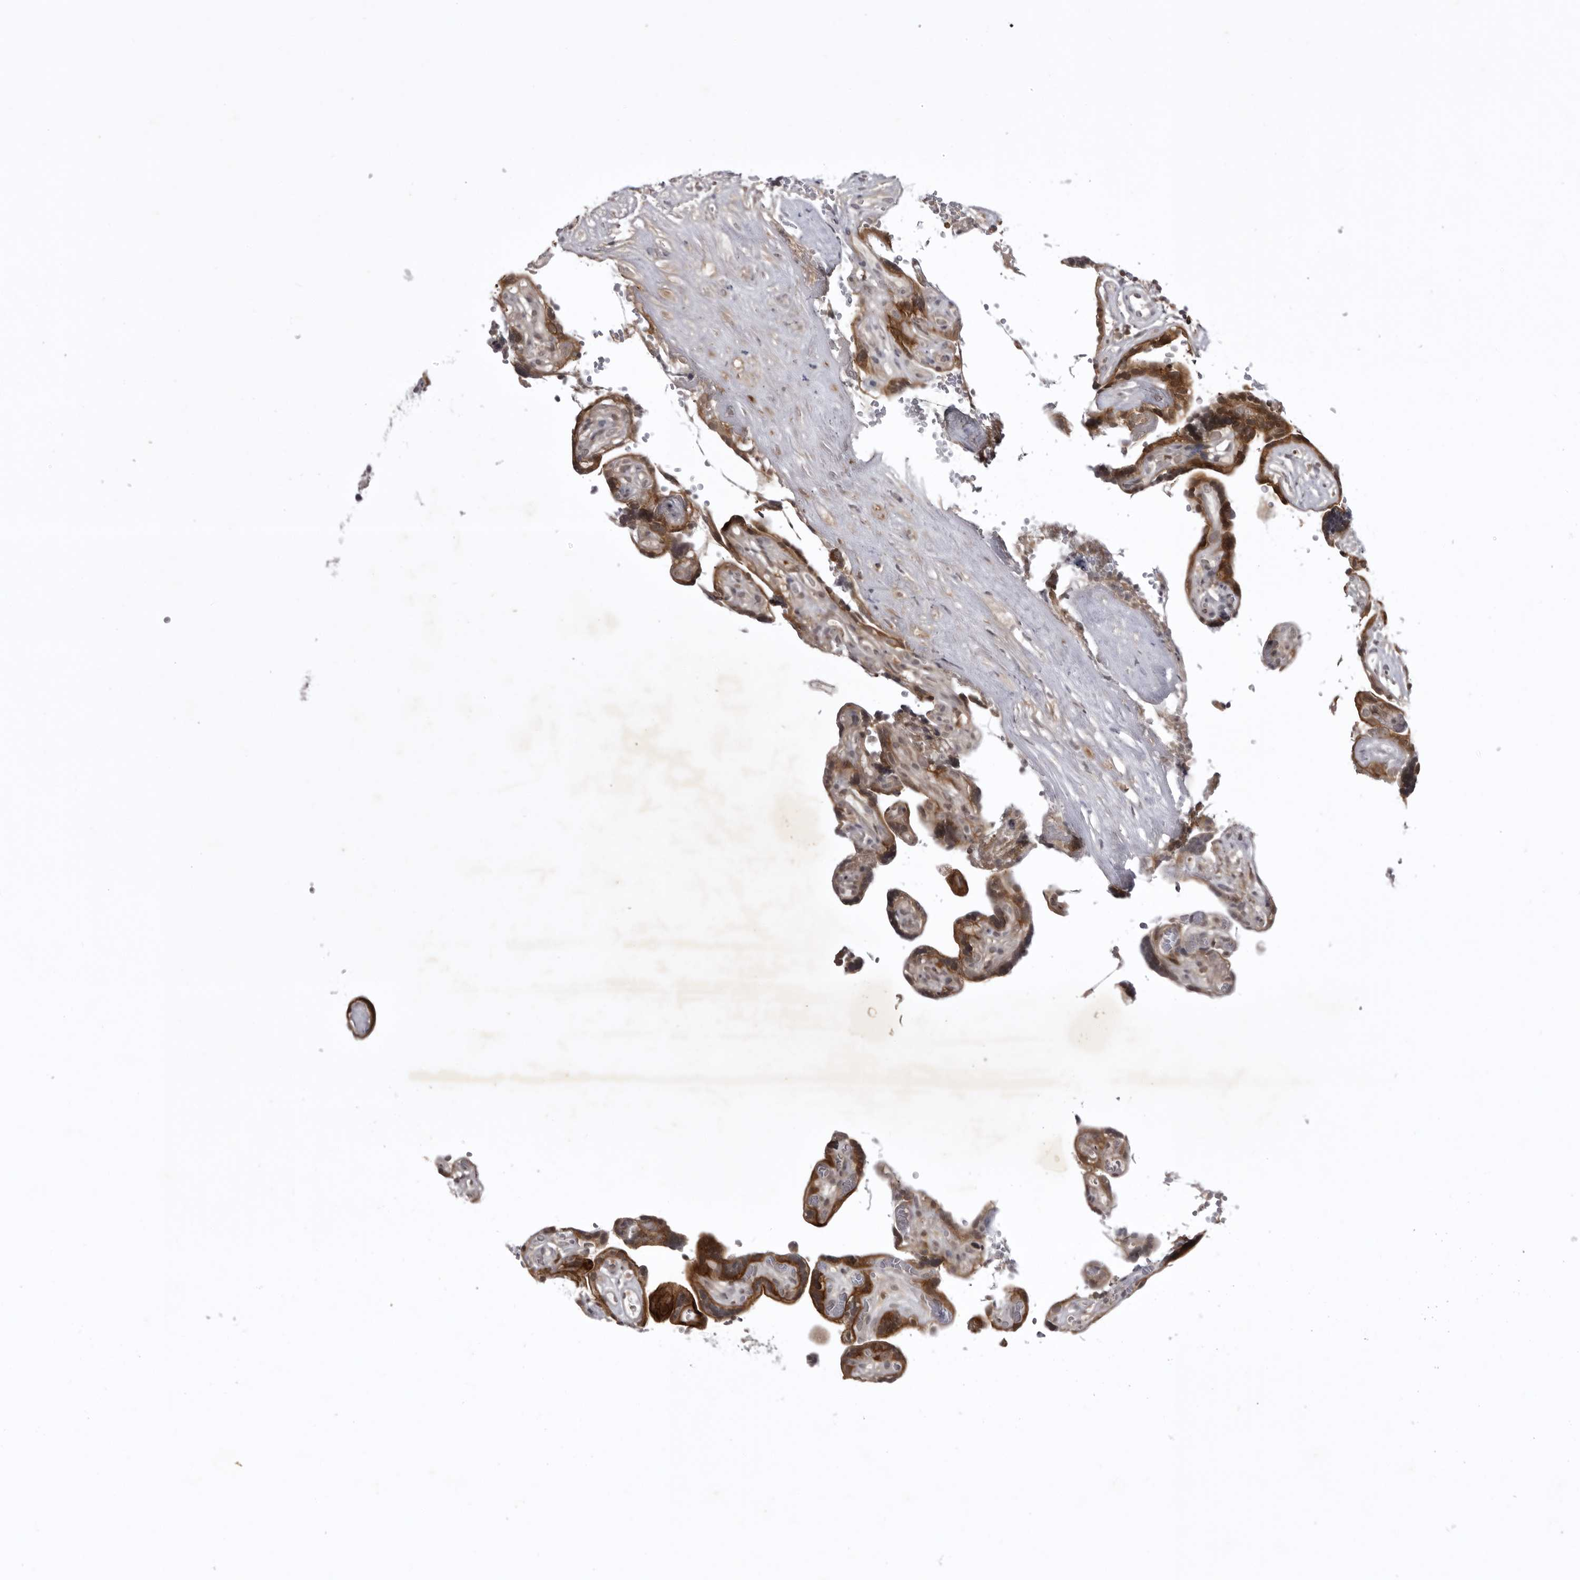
{"staining": {"intensity": "moderate", "quantity": ">75%", "location": "cytoplasmic/membranous"}, "tissue": "placenta", "cell_type": "Decidual cells", "image_type": "normal", "snomed": [{"axis": "morphology", "description": "Normal tissue, NOS"}, {"axis": "topography", "description": "Placenta"}], "caption": "Moderate cytoplasmic/membranous expression for a protein is seen in approximately >75% of decidual cells of unremarkable placenta using IHC.", "gene": "USP43", "patient": {"sex": "female", "age": 30}}